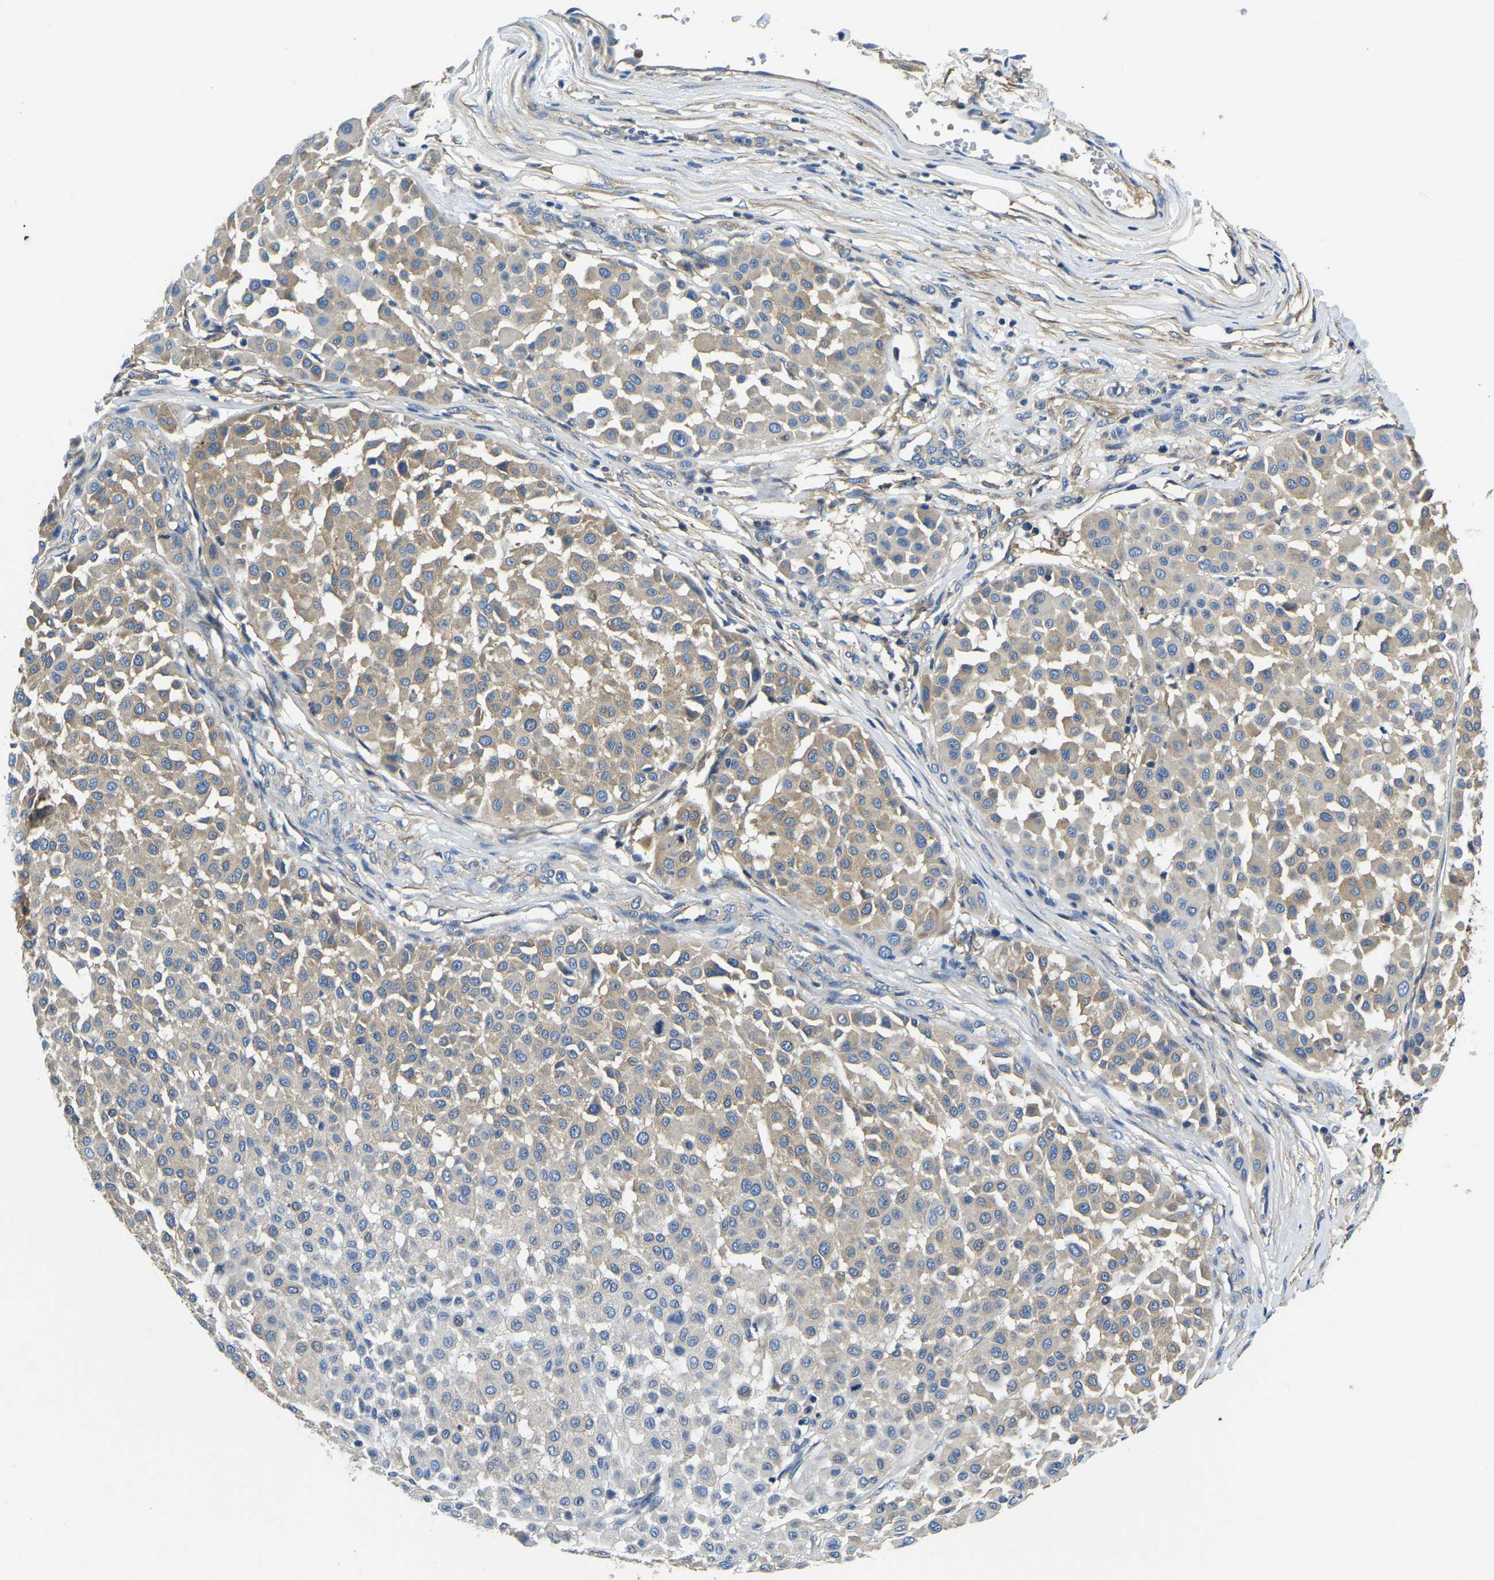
{"staining": {"intensity": "weak", "quantity": "25%-75%", "location": "cytoplasmic/membranous"}, "tissue": "melanoma", "cell_type": "Tumor cells", "image_type": "cancer", "snomed": [{"axis": "morphology", "description": "Malignant melanoma, Metastatic site"}, {"axis": "topography", "description": "Soft tissue"}], "caption": "Protein analysis of melanoma tissue reveals weak cytoplasmic/membranous staining in about 25%-75% of tumor cells.", "gene": "STAT2", "patient": {"sex": "male", "age": 41}}